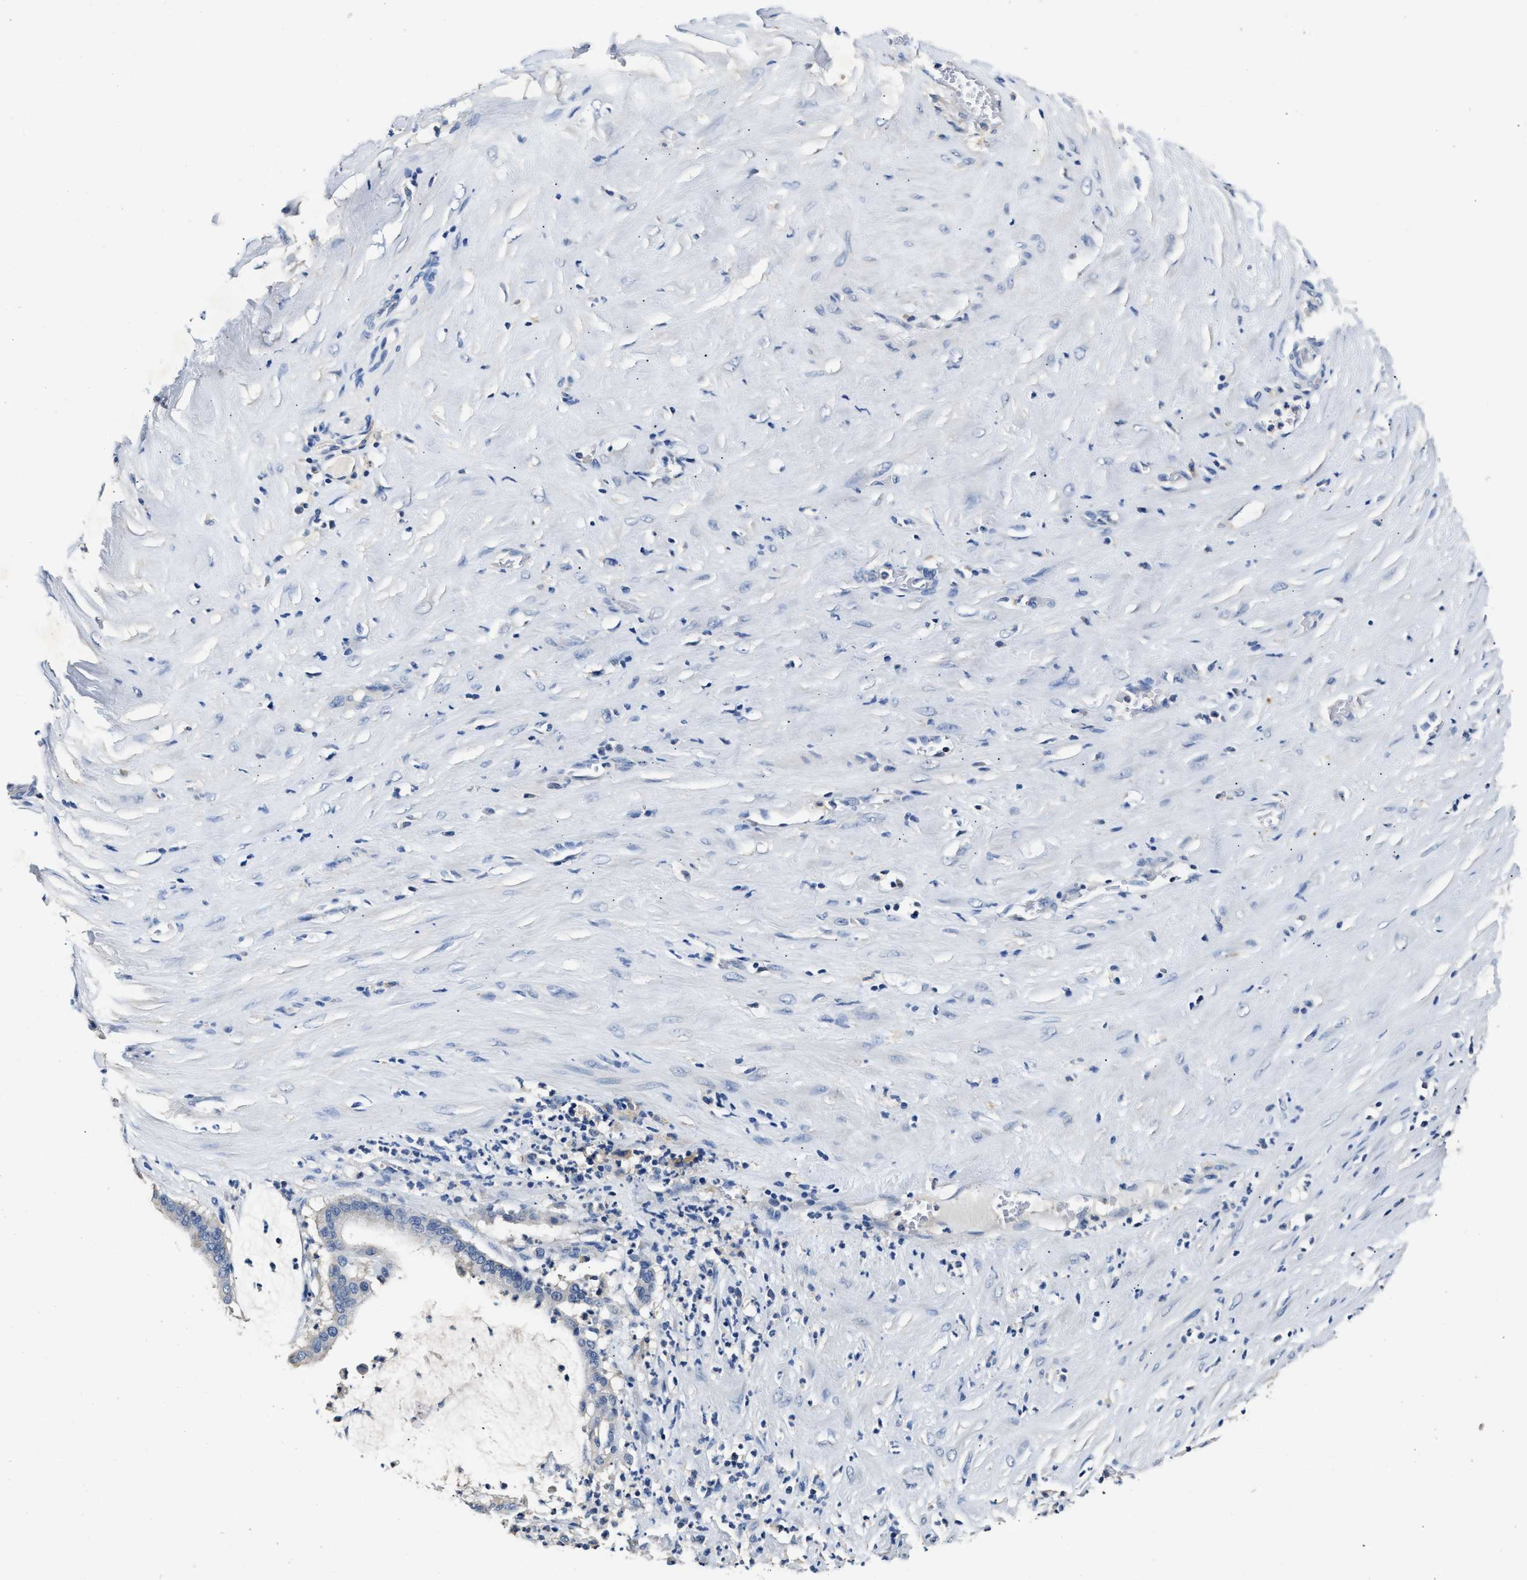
{"staining": {"intensity": "negative", "quantity": "none", "location": "none"}, "tissue": "pancreatic cancer", "cell_type": "Tumor cells", "image_type": "cancer", "snomed": [{"axis": "morphology", "description": "Adenocarcinoma, NOS"}, {"axis": "topography", "description": "Pancreas"}], "caption": "High power microscopy image of an immunohistochemistry (IHC) photomicrograph of pancreatic cancer (adenocarcinoma), revealing no significant staining in tumor cells. (Brightfield microscopy of DAB IHC at high magnification).", "gene": "SLCO2B1", "patient": {"sex": "male", "age": 41}}